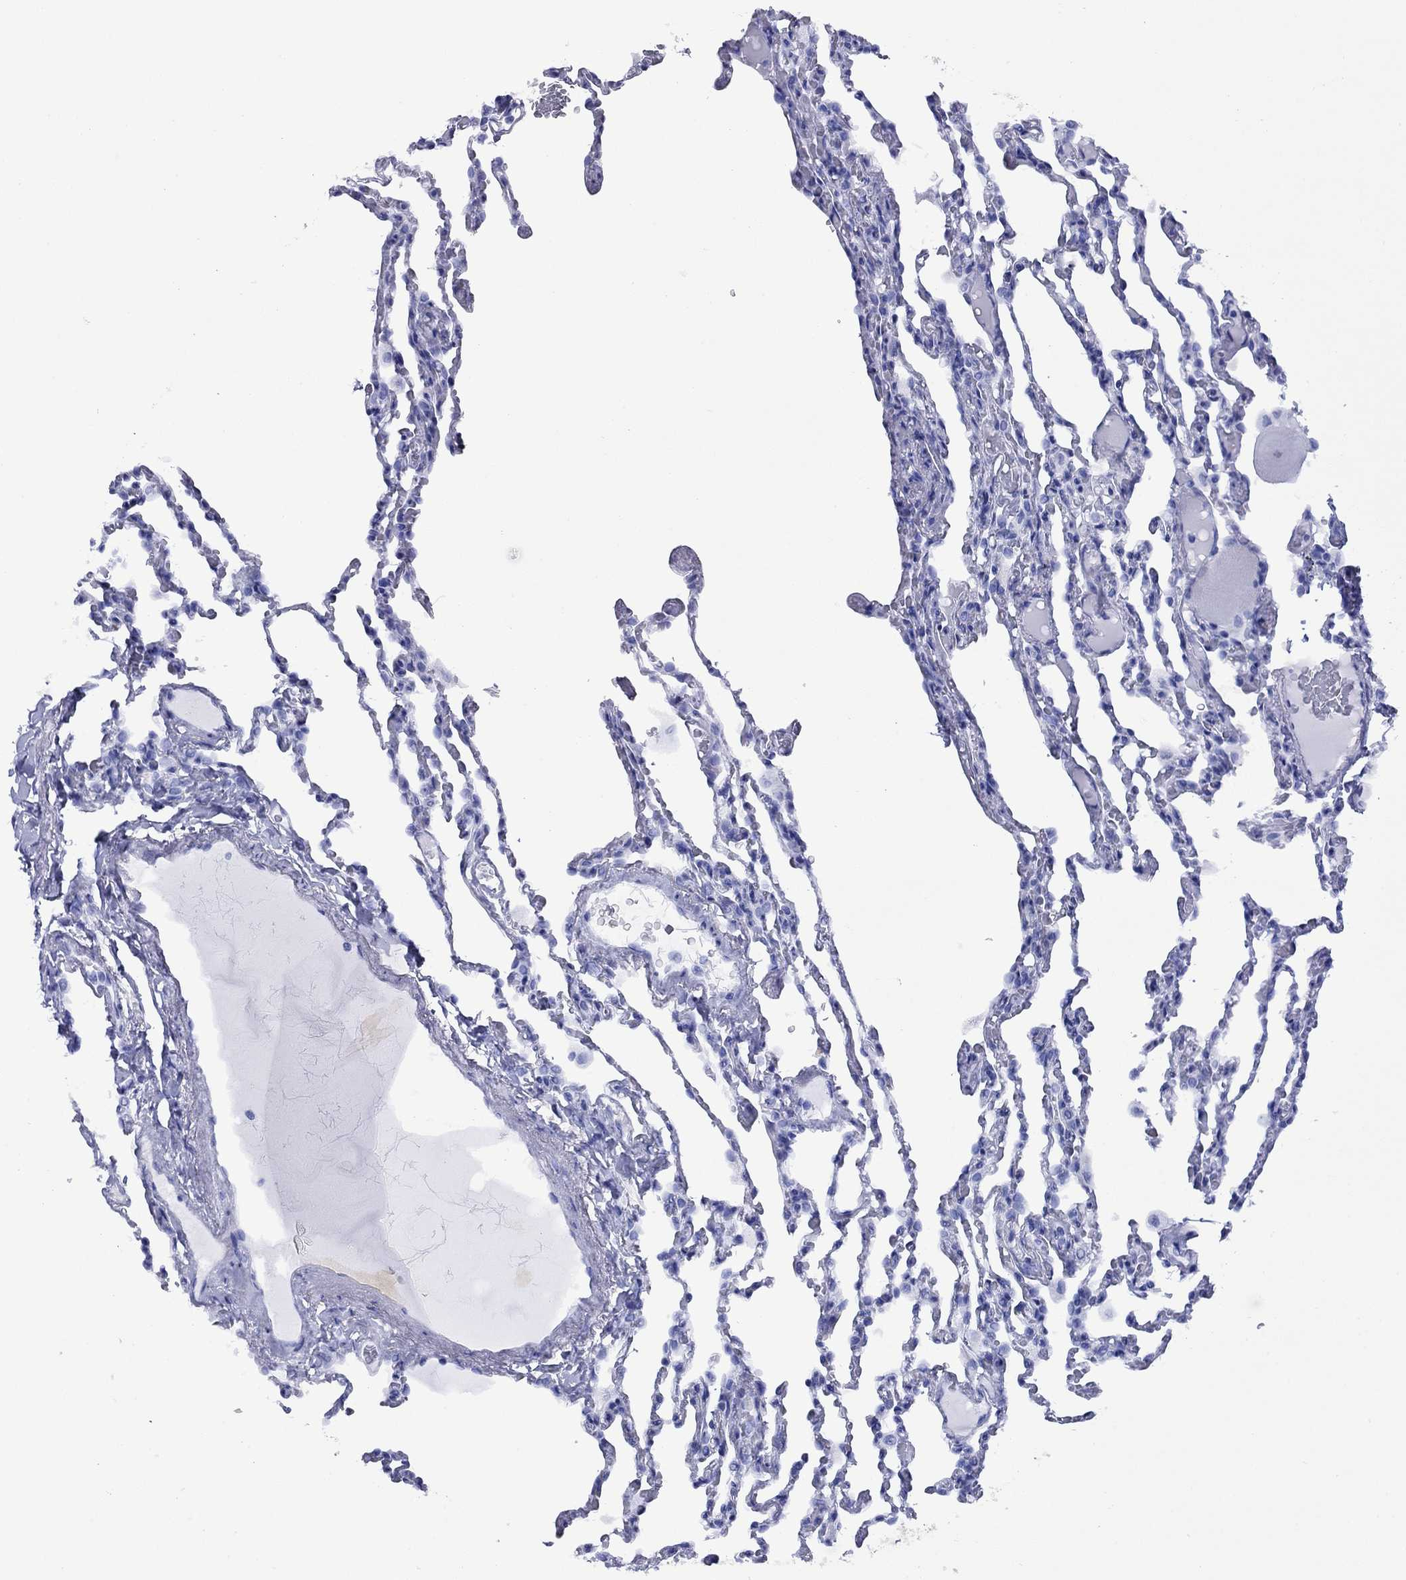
{"staining": {"intensity": "negative", "quantity": "none", "location": "none"}, "tissue": "lung", "cell_type": "Alveolar cells", "image_type": "normal", "snomed": [{"axis": "morphology", "description": "Normal tissue, NOS"}, {"axis": "topography", "description": "Lung"}], "caption": "IHC of benign lung reveals no positivity in alveolar cells.", "gene": "ROM1", "patient": {"sex": "female", "age": 43}}